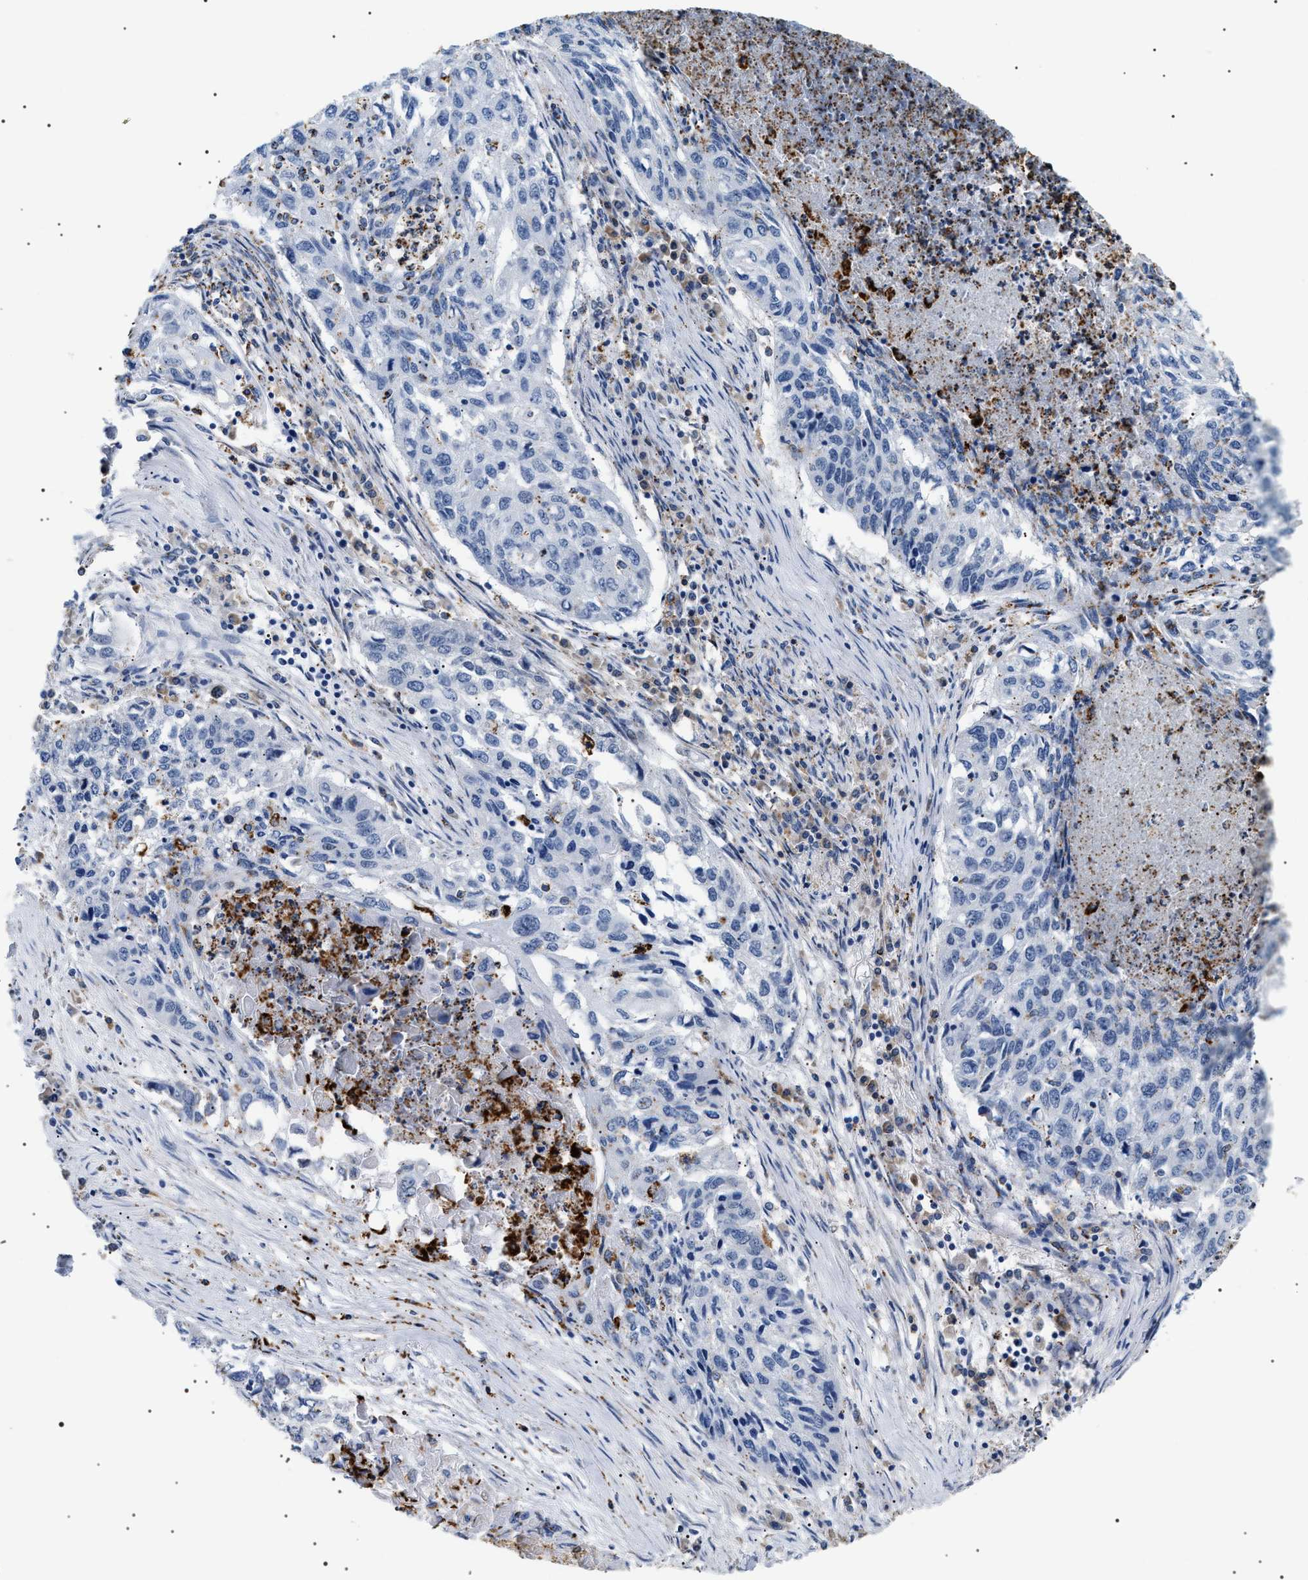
{"staining": {"intensity": "negative", "quantity": "none", "location": "none"}, "tissue": "lung cancer", "cell_type": "Tumor cells", "image_type": "cancer", "snomed": [{"axis": "morphology", "description": "Squamous cell carcinoma, NOS"}, {"axis": "topography", "description": "Lung"}], "caption": "Lung cancer (squamous cell carcinoma) was stained to show a protein in brown. There is no significant staining in tumor cells. (DAB (3,3'-diaminobenzidine) immunohistochemistry, high magnification).", "gene": "HSD17B11", "patient": {"sex": "female", "age": 63}}